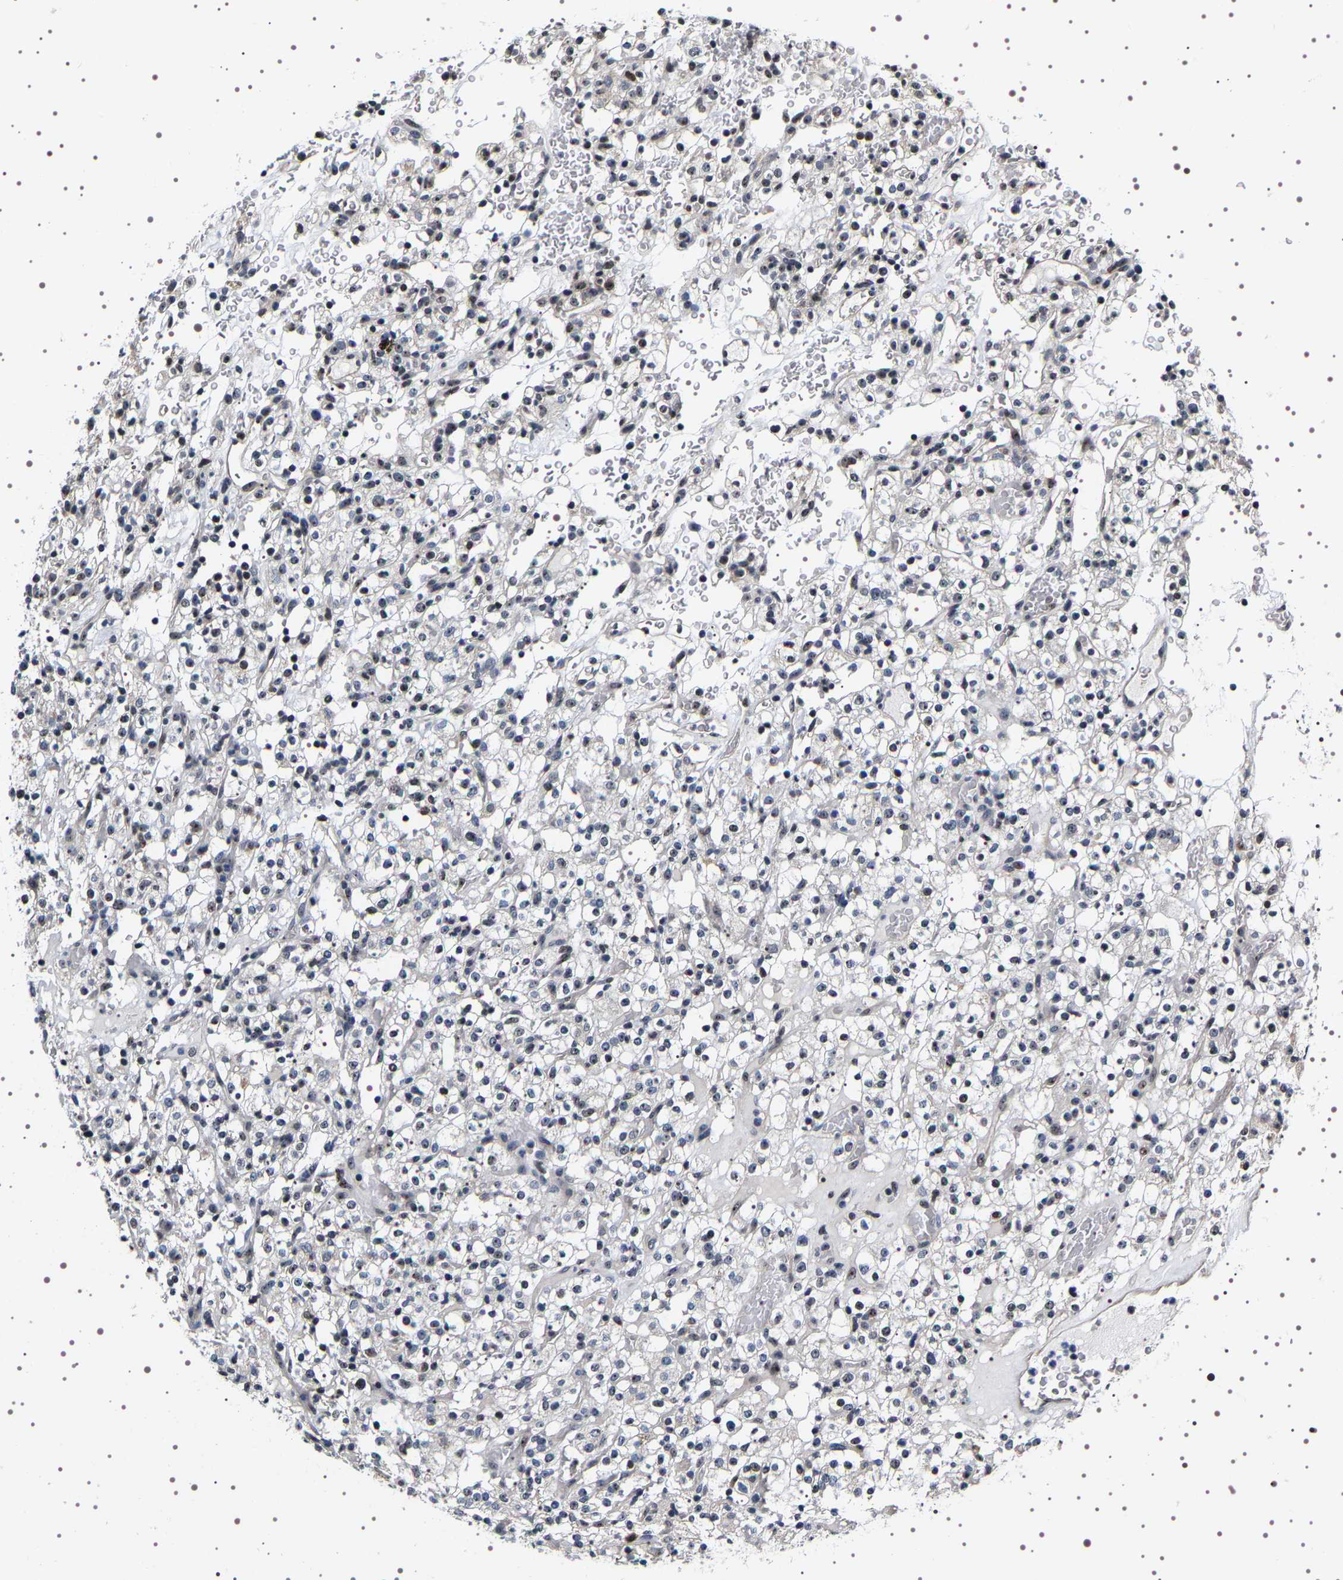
{"staining": {"intensity": "weak", "quantity": "25%-75%", "location": "nuclear"}, "tissue": "renal cancer", "cell_type": "Tumor cells", "image_type": "cancer", "snomed": [{"axis": "morphology", "description": "Normal tissue, NOS"}, {"axis": "morphology", "description": "Adenocarcinoma, NOS"}, {"axis": "topography", "description": "Kidney"}], "caption": "A brown stain labels weak nuclear staining of a protein in renal cancer (adenocarcinoma) tumor cells.", "gene": "GNL3", "patient": {"sex": "female", "age": 72}}